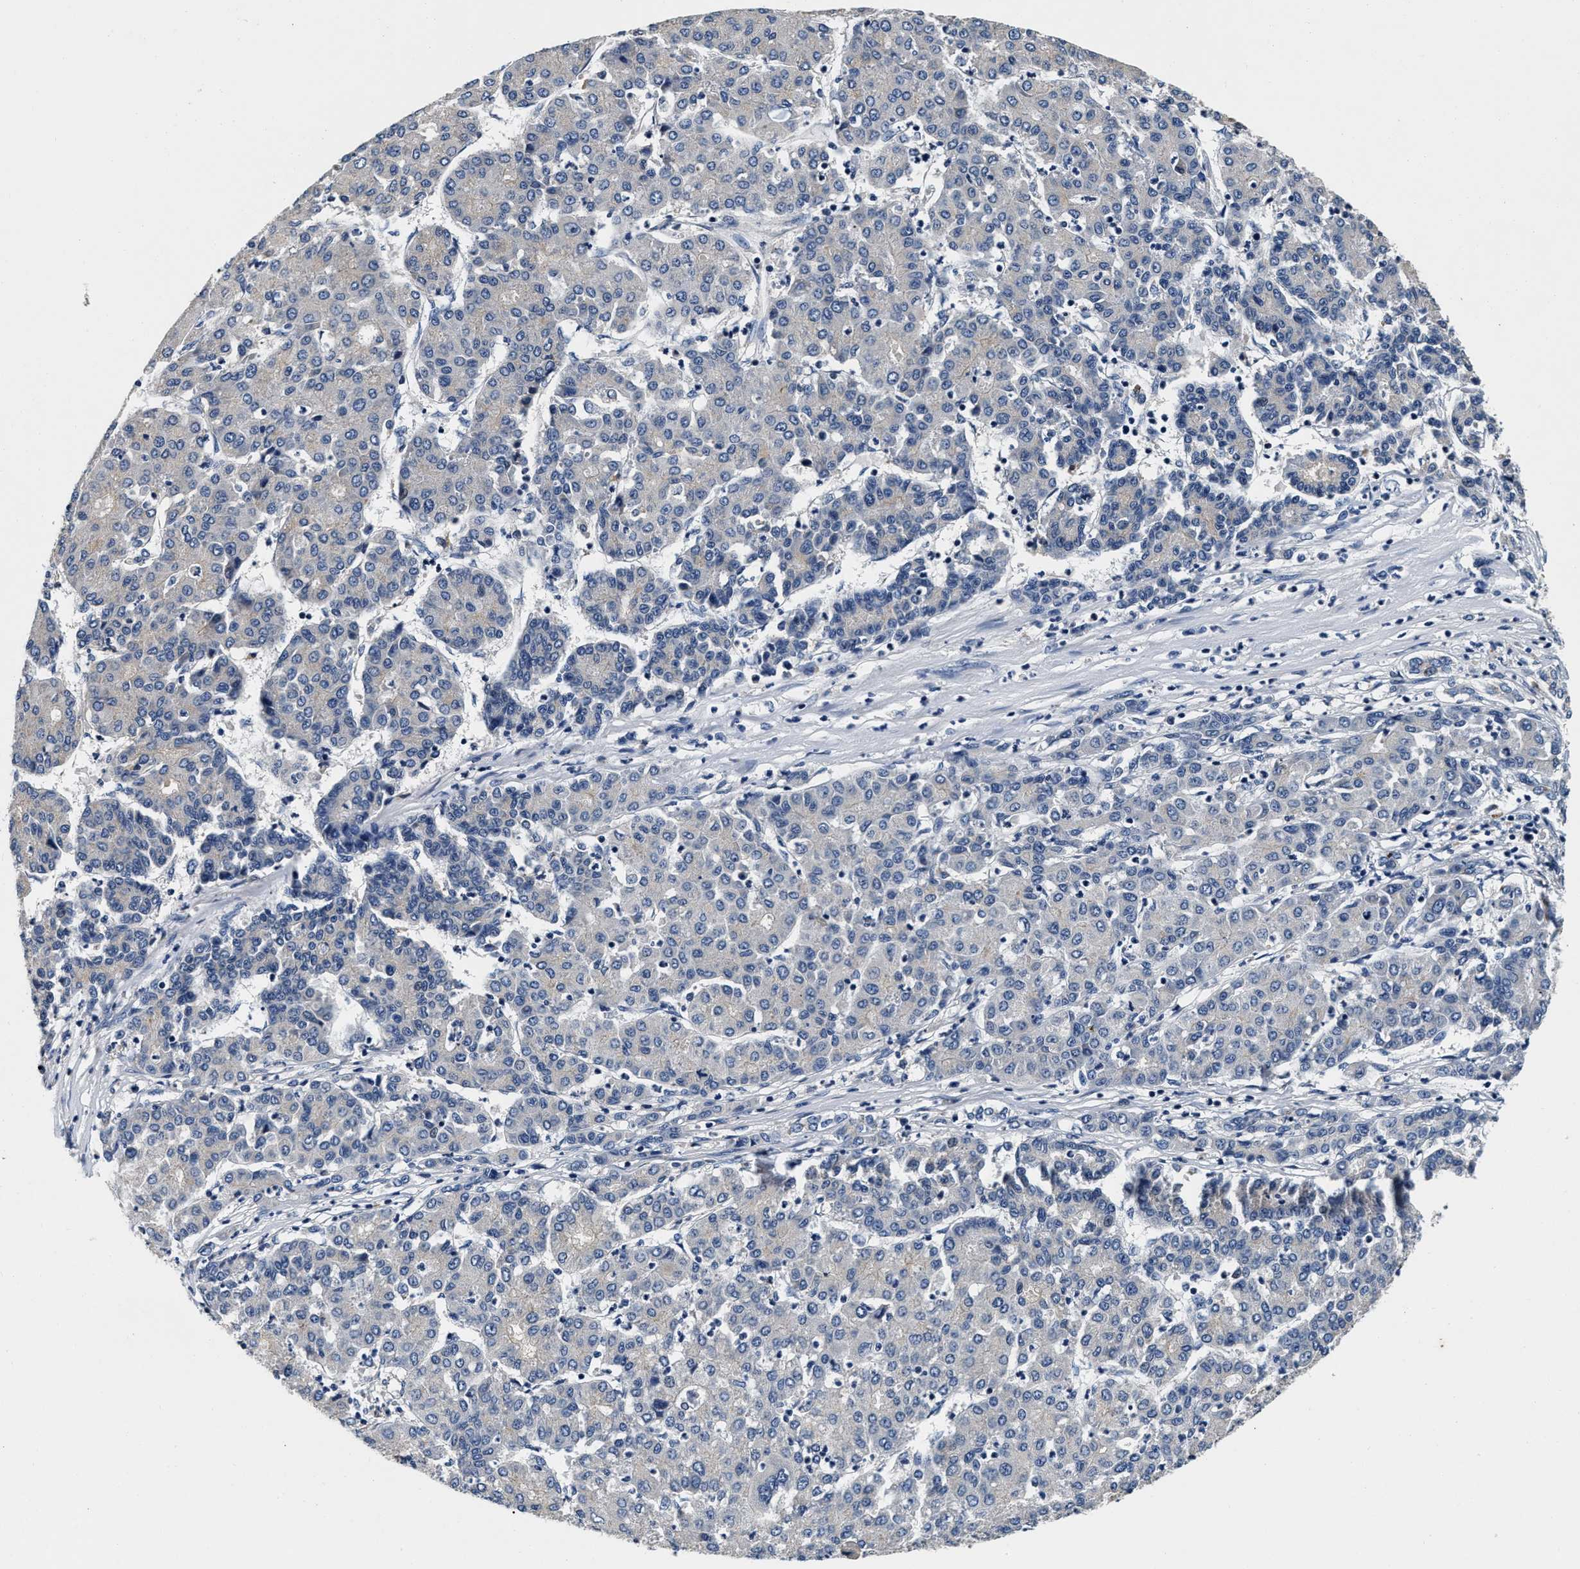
{"staining": {"intensity": "negative", "quantity": "none", "location": "none"}, "tissue": "liver cancer", "cell_type": "Tumor cells", "image_type": "cancer", "snomed": [{"axis": "morphology", "description": "Carcinoma, Hepatocellular, NOS"}, {"axis": "topography", "description": "Liver"}], "caption": "Immunohistochemistry of liver hepatocellular carcinoma exhibits no positivity in tumor cells.", "gene": "ABCG8", "patient": {"sex": "male", "age": 65}}